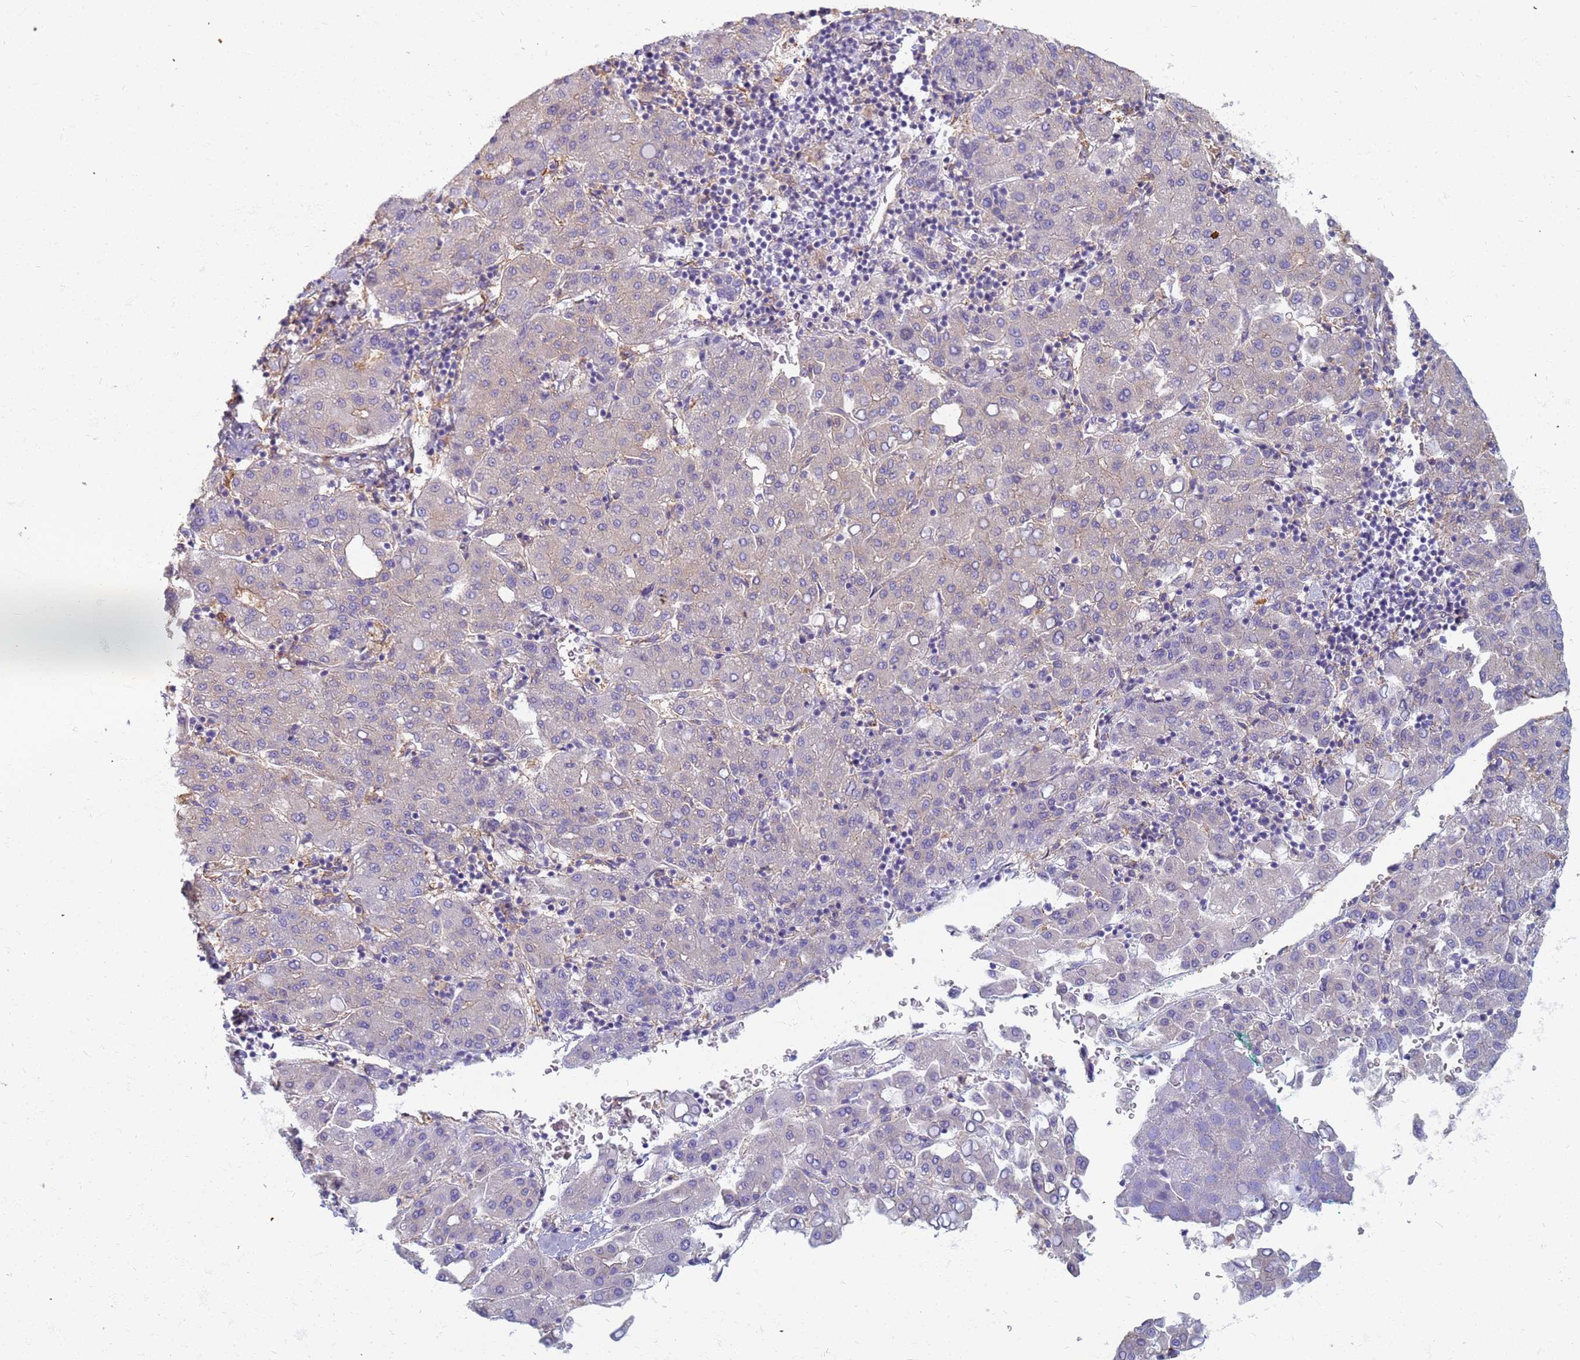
{"staining": {"intensity": "negative", "quantity": "none", "location": "none"}, "tissue": "liver cancer", "cell_type": "Tumor cells", "image_type": "cancer", "snomed": [{"axis": "morphology", "description": "Carcinoma, Hepatocellular, NOS"}, {"axis": "topography", "description": "Liver"}], "caption": "Immunohistochemistry micrograph of neoplastic tissue: liver hepatocellular carcinoma stained with DAB (3,3'-diaminobenzidine) shows no significant protein positivity in tumor cells.", "gene": "EEA1", "patient": {"sex": "male", "age": 65}}